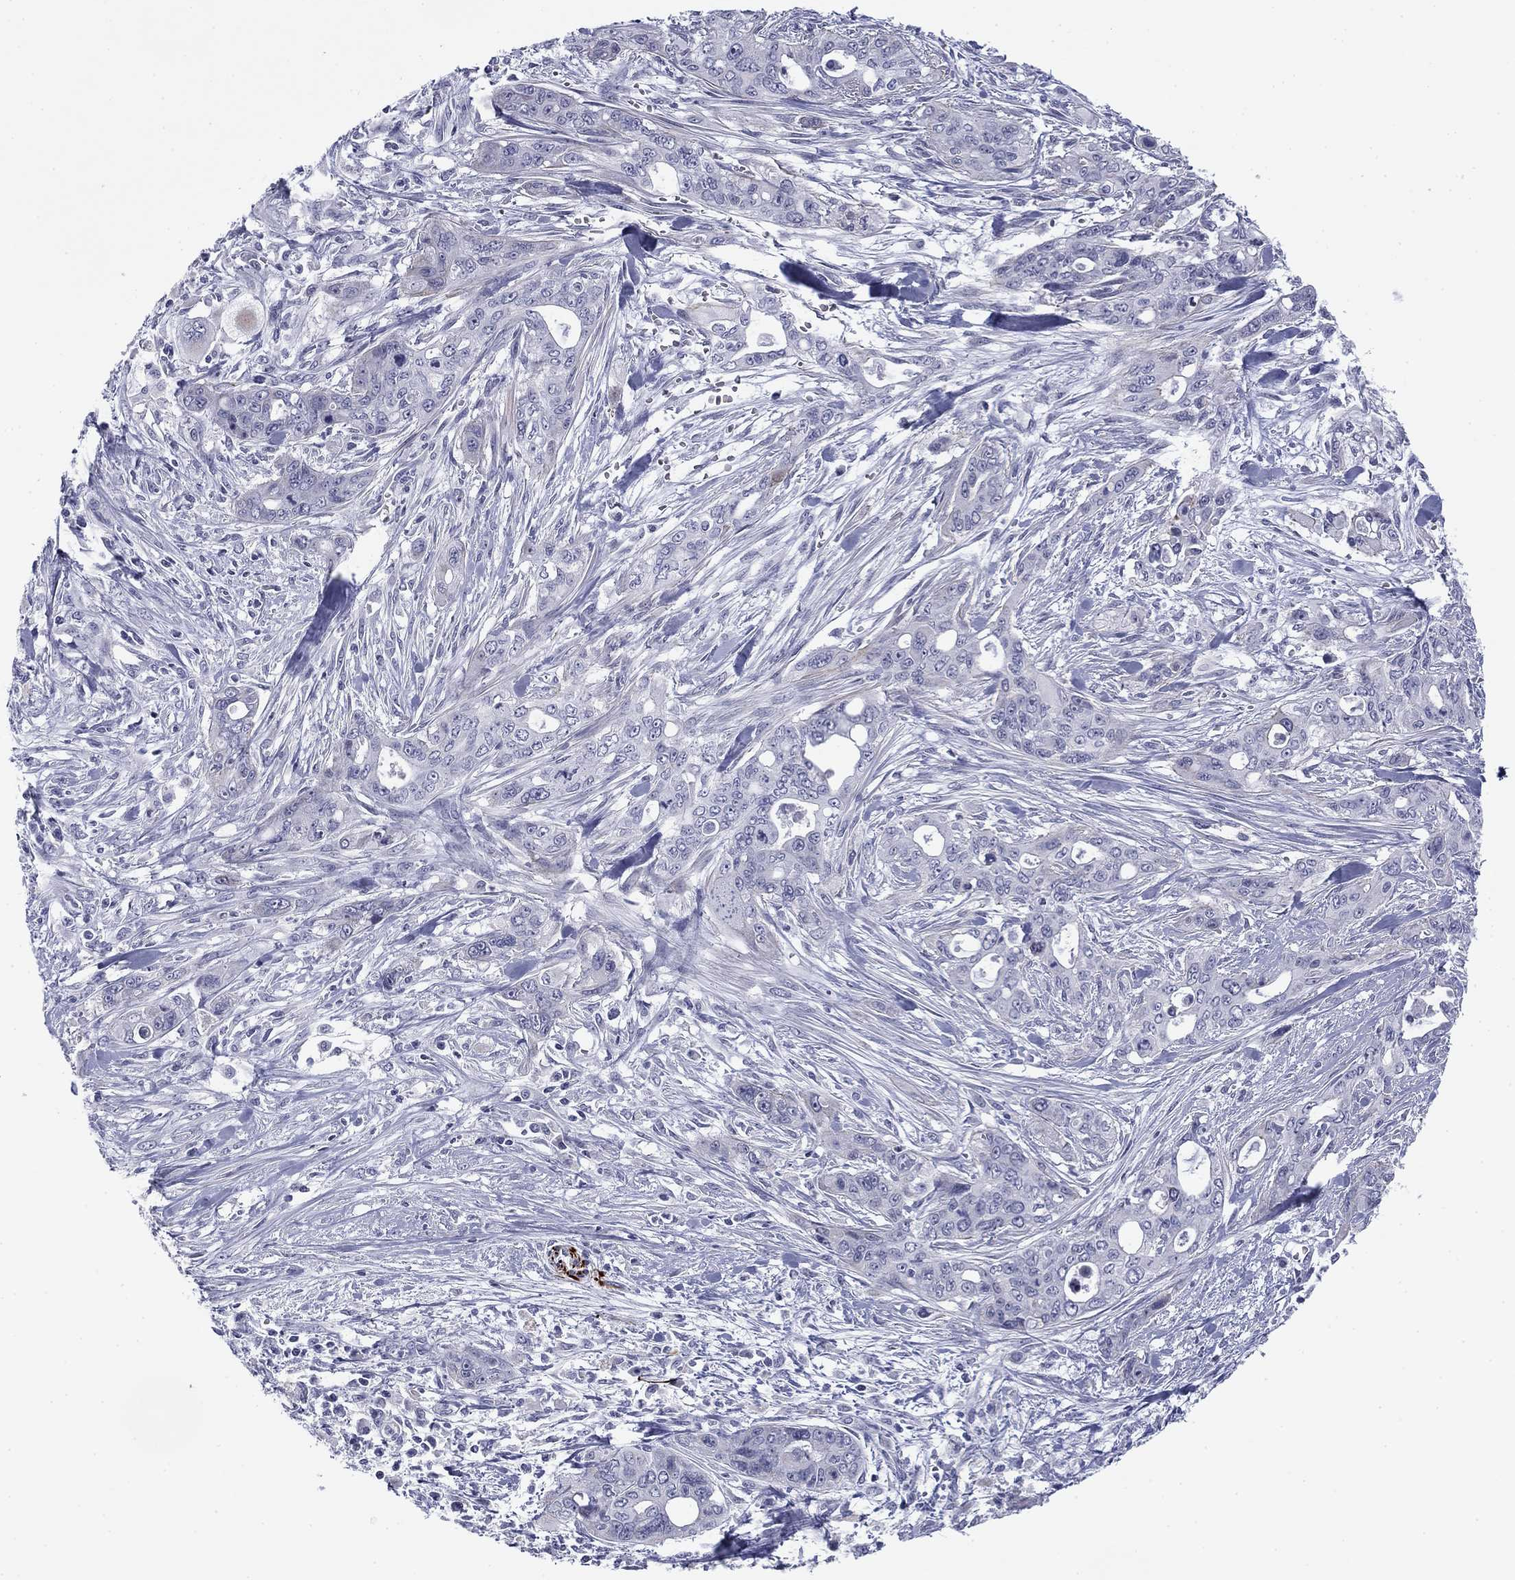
{"staining": {"intensity": "negative", "quantity": "none", "location": "none"}, "tissue": "pancreatic cancer", "cell_type": "Tumor cells", "image_type": "cancer", "snomed": [{"axis": "morphology", "description": "Adenocarcinoma, NOS"}, {"axis": "topography", "description": "Pancreas"}], "caption": "This is a micrograph of IHC staining of pancreatic cancer, which shows no staining in tumor cells.", "gene": "PRPH", "patient": {"sex": "male", "age": 47}}